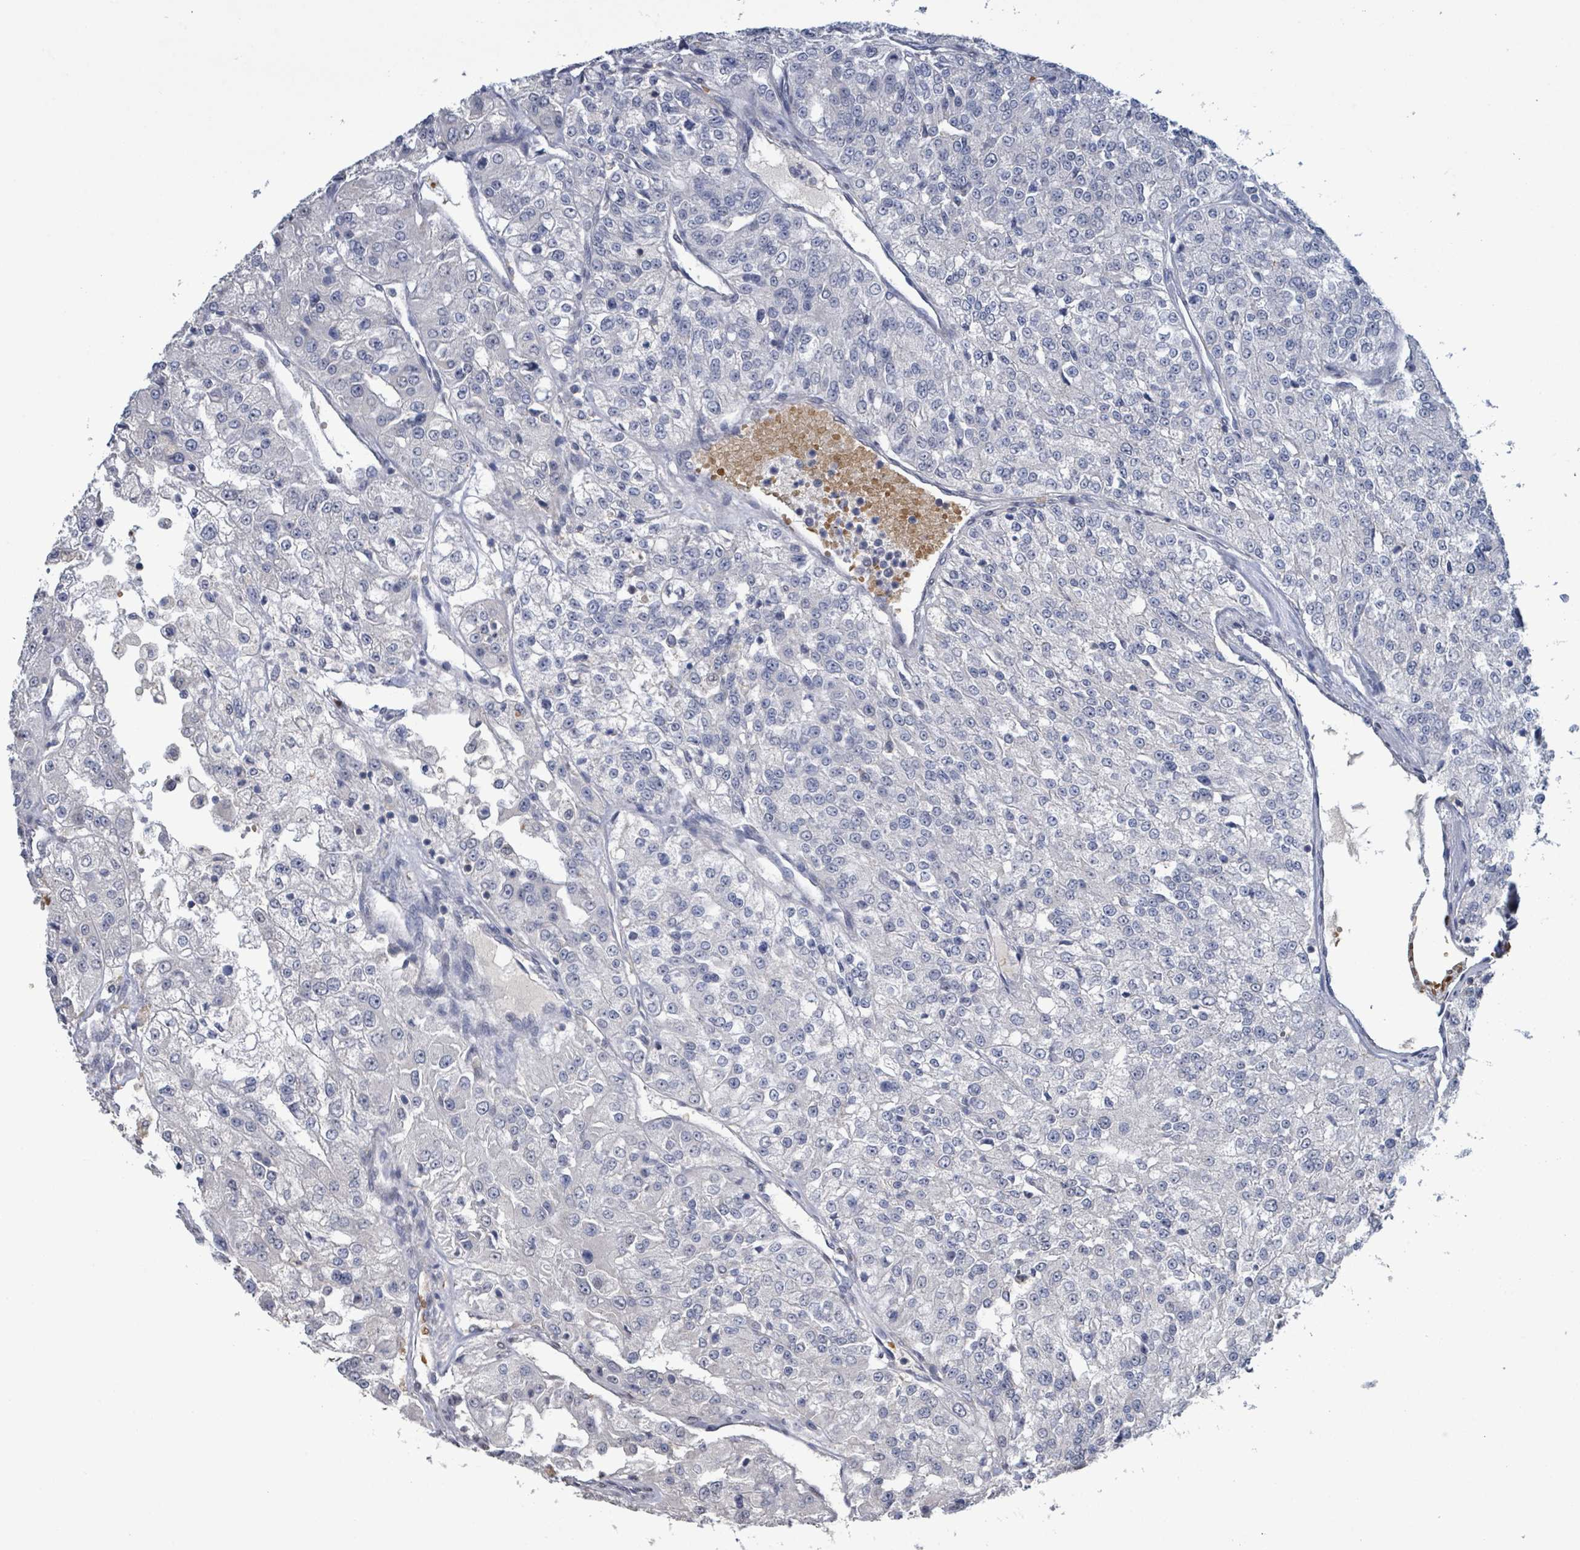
{"staining": {"intensity": "strong", "quantity": "<25%", "location": "cytoplasmic/membranous"}, "tissue": "renal cancer", "cell_type": "Tumor cells", "image_type": "cancer", "snomed": [{"axis": "morphology", "description": "Adenocarcinoma, NOS"}, {"axis": "topography", "description": "Kidney"}], "caption": "Tumor cells show medium levels of strong cytoplasmic/membranous positivity in approximately <25% of cells in renal cancer (adenocarcinoma).", "gene": "SEBOX", "patient": {"sex": "female", "age": 63}}